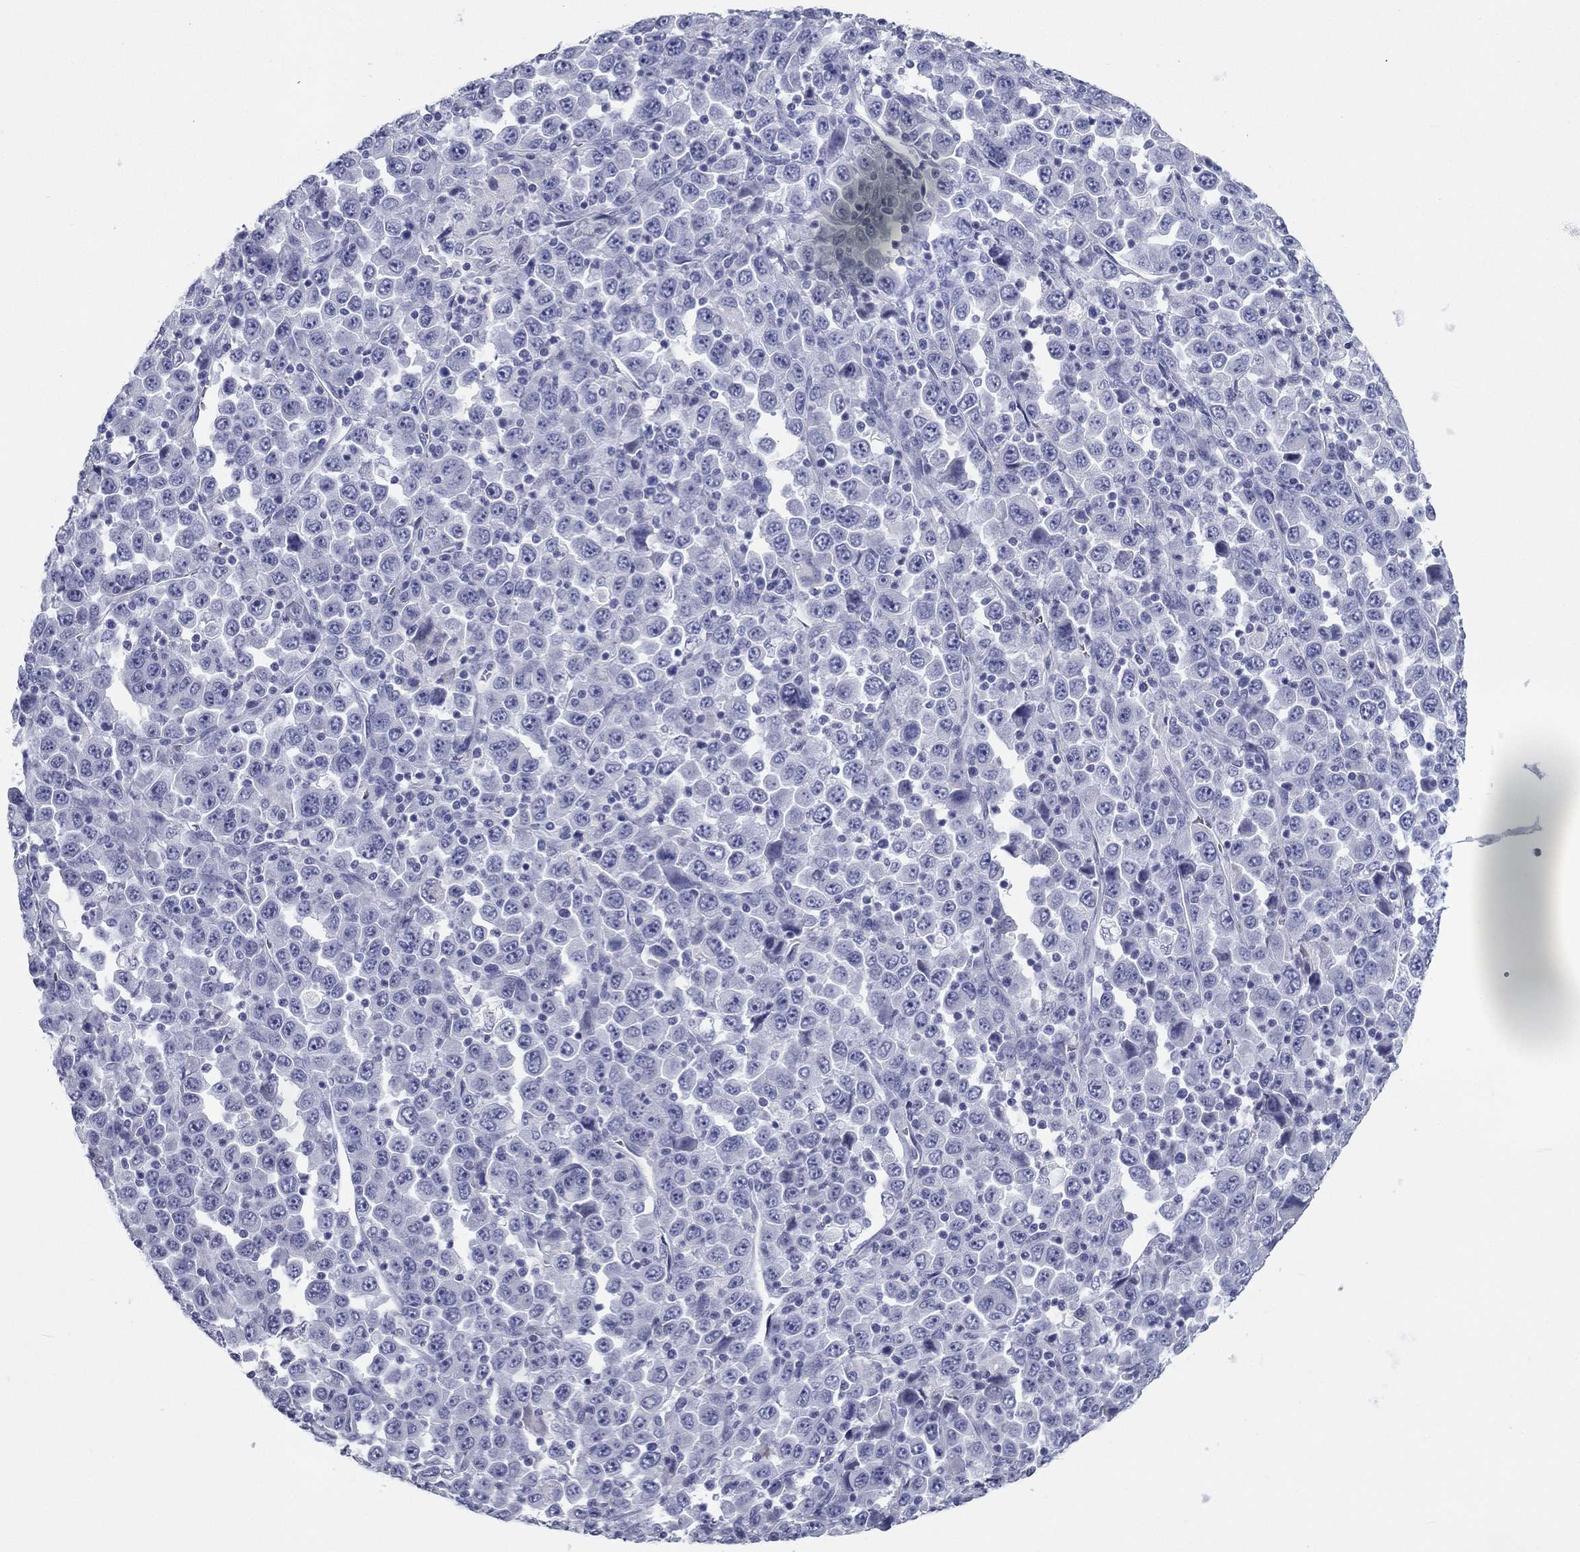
{"staining": {"intensity": "negative", "quantity": "none", "location": "none"}, "tissue": "stomach cancer", "cell_type": "Tumor cells", "image_type": "cancer", "snomed": [{"axis": "morphology", "description": "Normal tissue, NOS"}, {"axis": "morphology", "description": "Adenocarcinoma, NOS"}, {"axis": "topography", "description": "Stomach, upper"}, {"axis": "topography", "description": "Stomach"}], "caption": "Immunohistochemistry of stomach adenocarcinoma shows no positivity in tumor cells. (Brightfield microscopy of DAB immunohistochemistry at high magnification).", "gene": "ZP2", "patient": {"sex": "male", "age": 59}}